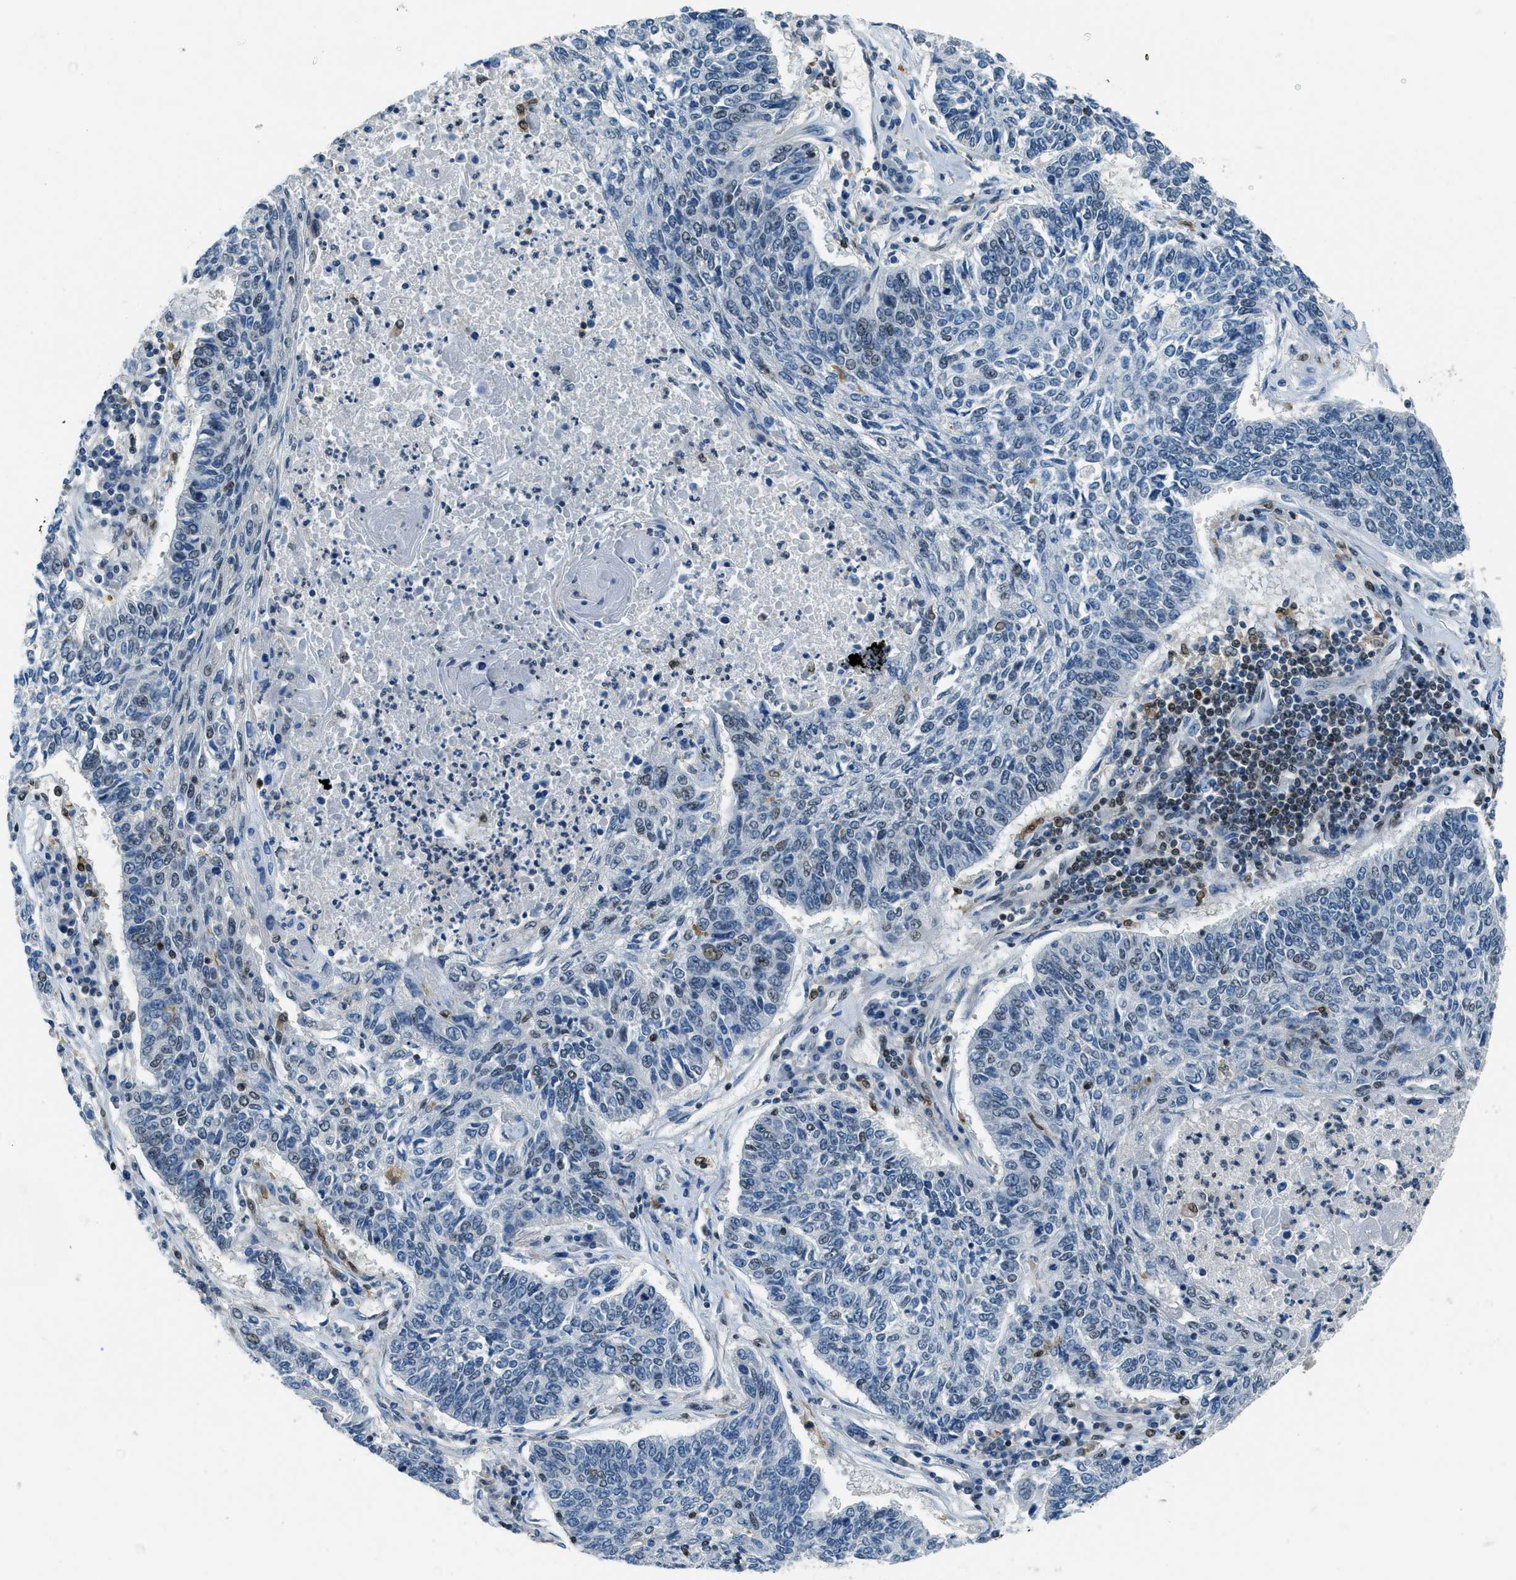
{"staining": {"intensity": "weak", "quantity": "<25%", "location": "nuclear"}, "tissue": "lung cancer", "cell_type": "Tumor cells", "image_type": "cancer", "snomed": [{"axis": "morphology", "description": "Normal tissue, NOS"}, {"axis": "morphology", "description": "Squamous cell carcinoma, NOS"}, {"axis": "topography", "description": "Cartilage tissue"}, {"axis": "topography", "description": "Bronchus"}, {"axis": "topography", "description": "Lung"}], "caption": "Tumor cells show no significant positivity in lung squamous cell carcinoma.", "gene": "OGFR", "patient": {"sex": "female", "age": 49}}